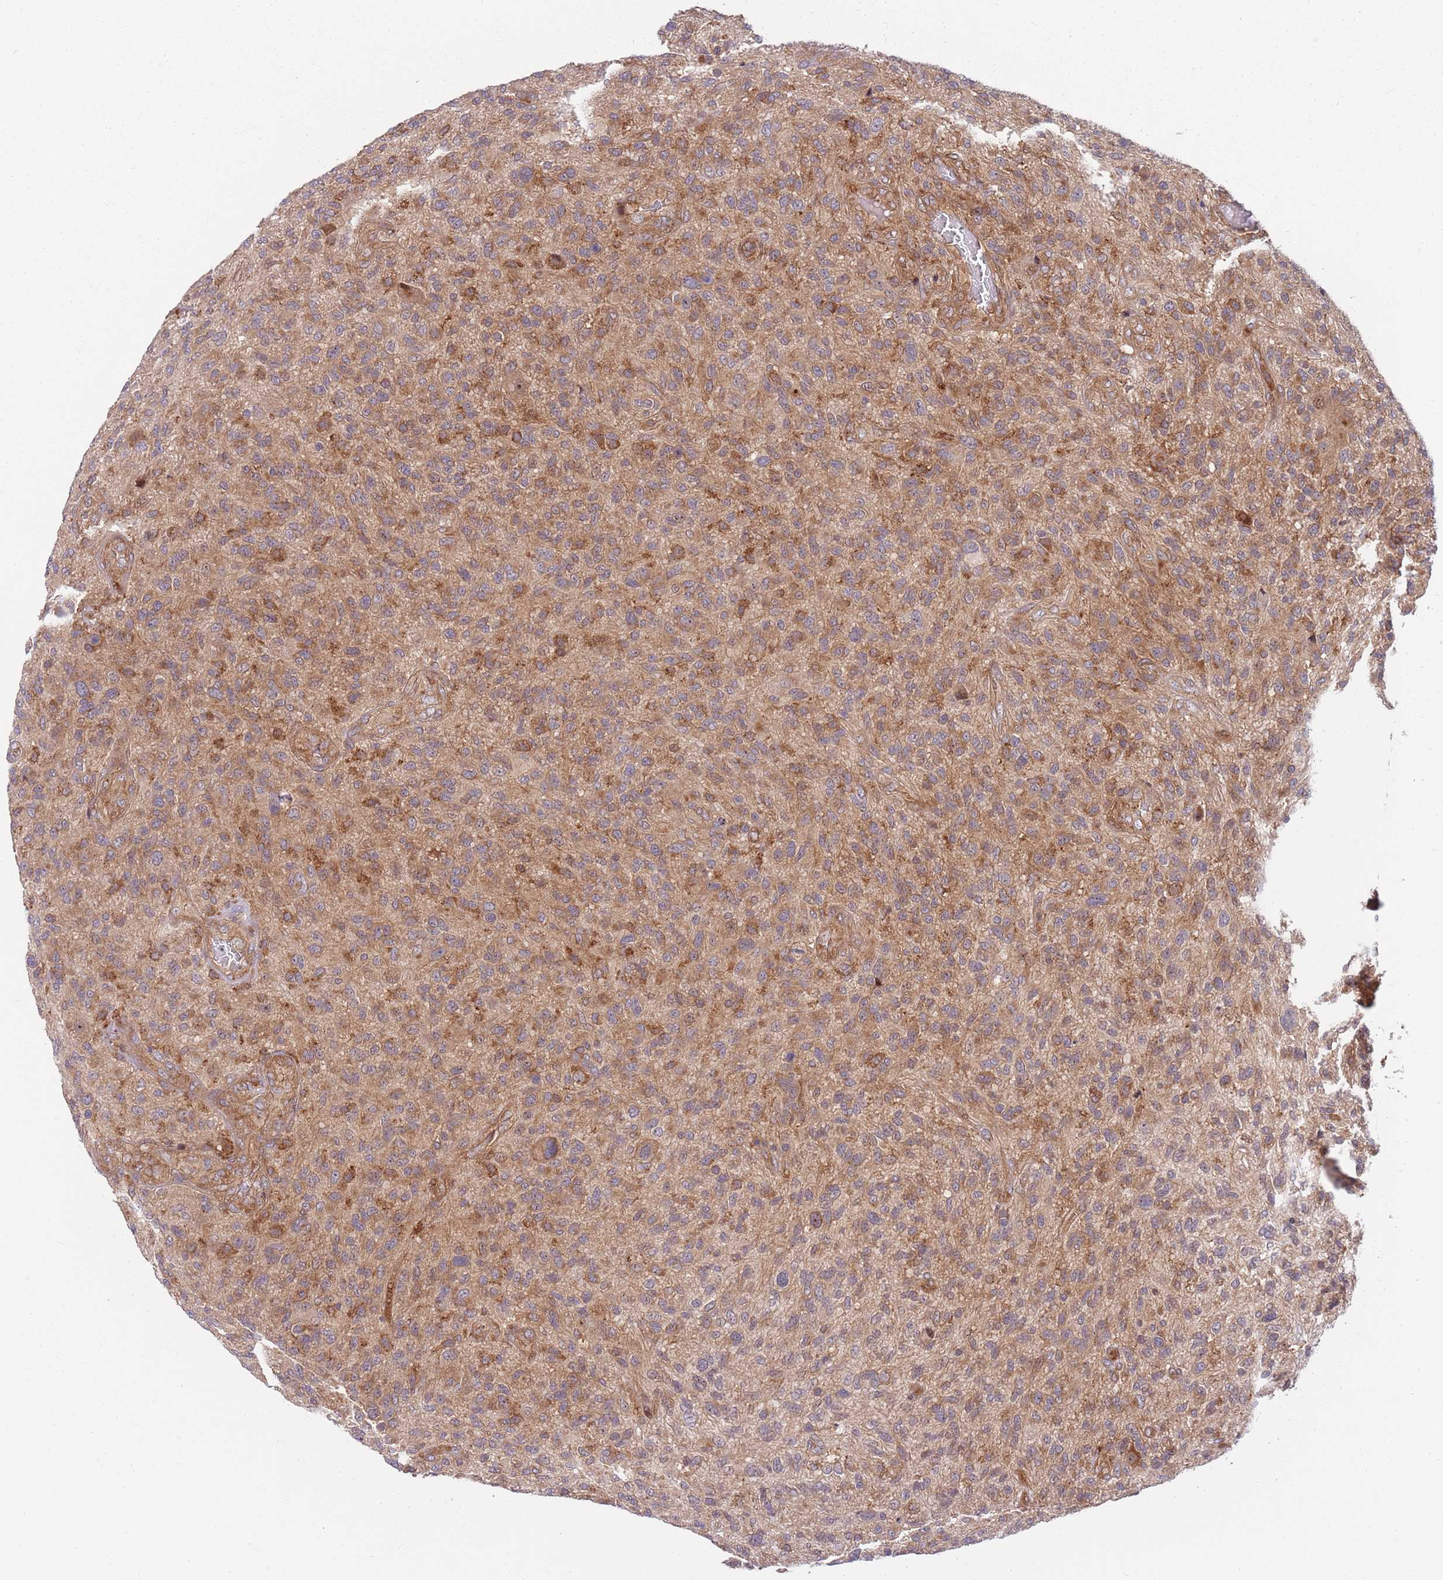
{"staining": {"intensity": "moderate", "quantity": "25%-75%", "location": "cytoplasmic/membranous"}, "tissue": "glioma", "cell_type": "Tumor cells", "image_type": "cancer", "snomed": [{"axis": "morphology", "description": "Glioma, malignant, High grade"}, {"axis": "topography", "description": "Brain"}], "caption": "Glioma was stained to show a protein in brown. There is medium levels of moderate cytoplasmic/membranous staining in about 25%-75% of tumor cells.", "gene": "GGA1", "patient": {"sex": "male", "age": 47}}